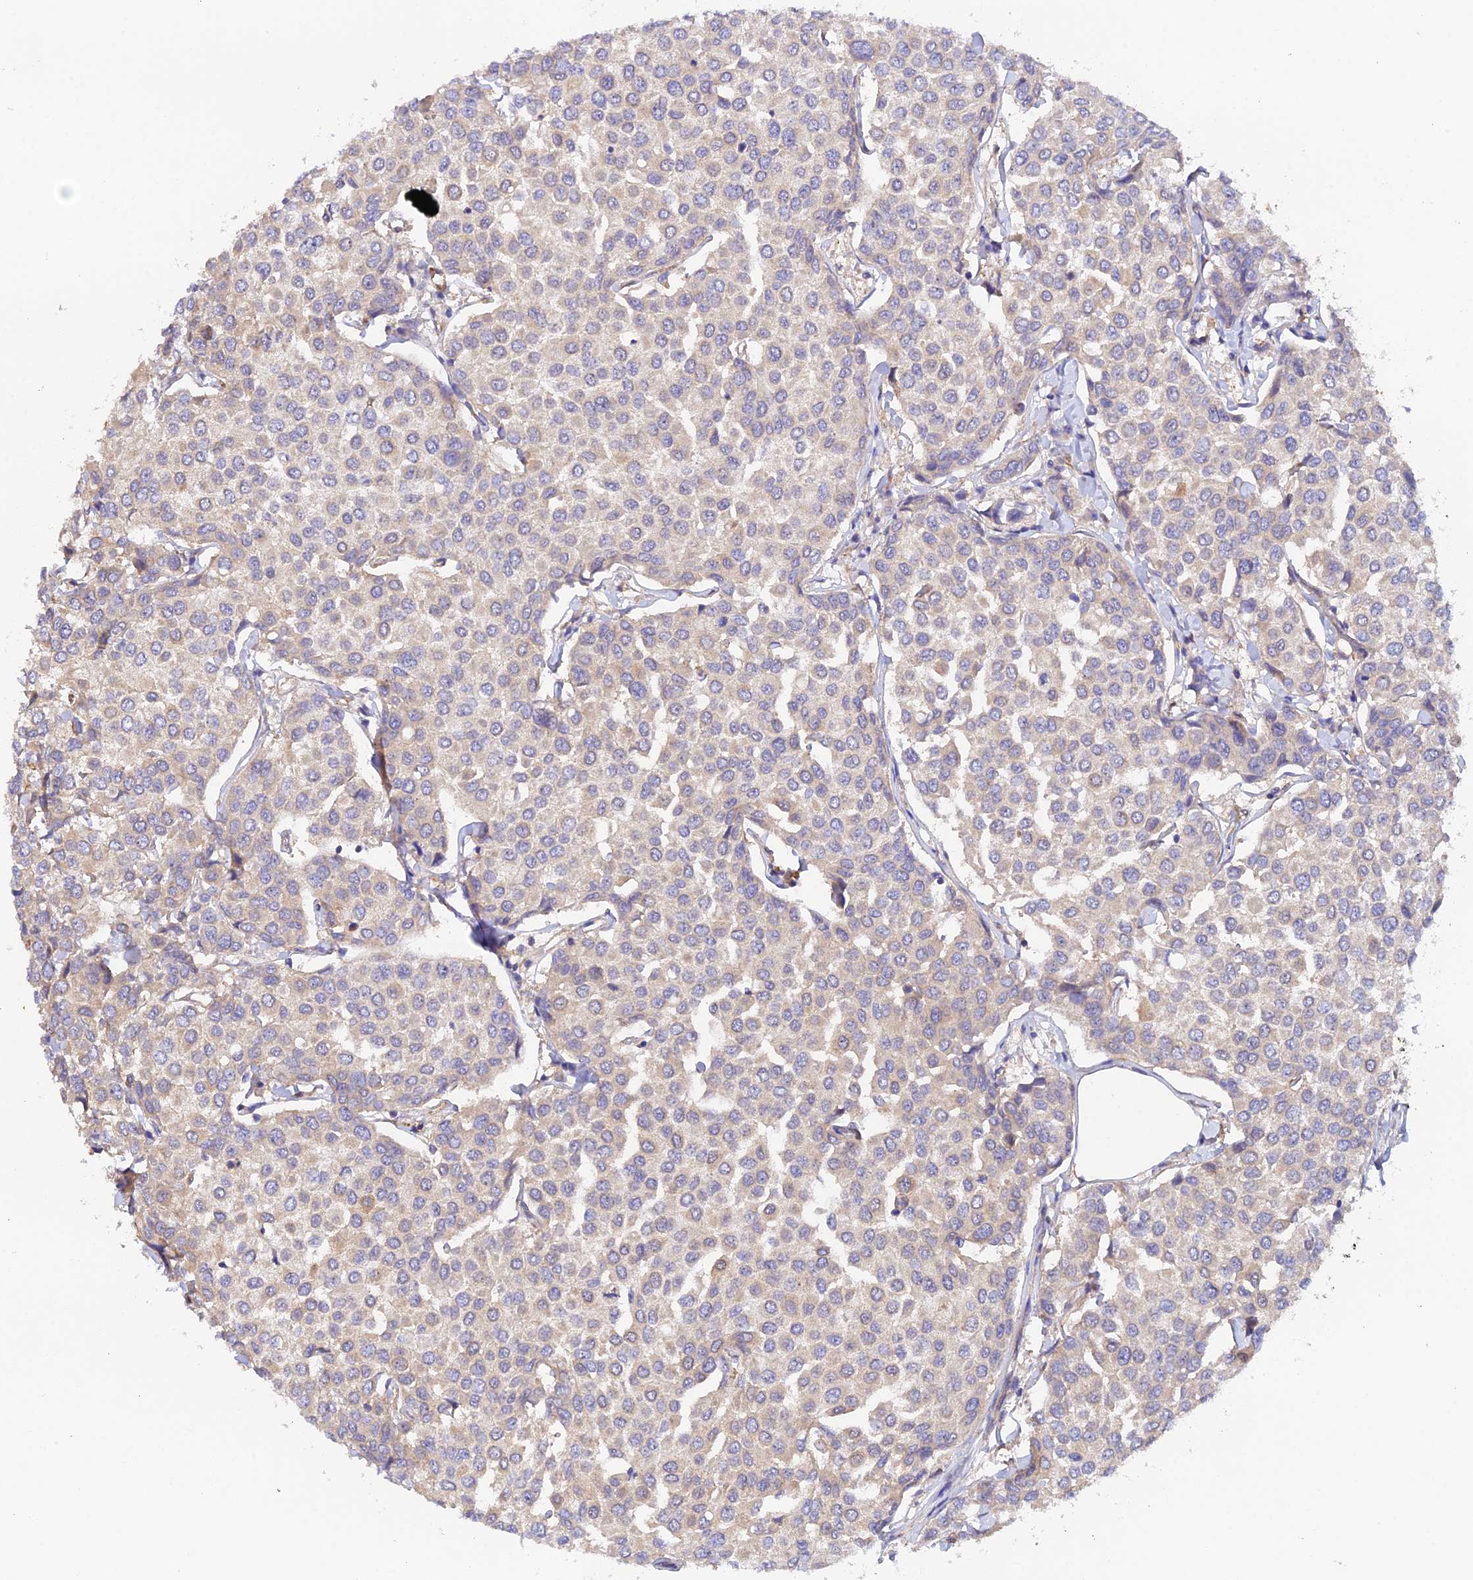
{"staining": {"intensity": "negative", "quantity": "none", "location": "none"}, "tissue": "breast cancer", "cell_type": "Tumor cells", "image_type": "cancer", "snomed": [{"axis": "morphology", "description": "Duct carcinoma"}, {"axis": "topography", "description": "Breast"}], "caption": "High power microscopy photomicrograph of an IHC photomicrograph of breast cancer, revealing no significant staining in tumor cells. (DAB (3,3'-diaminobenzidine) IHC, high magnification).", "gene": "MYO9A", "patient": {"sex": "female", "age": 55}}